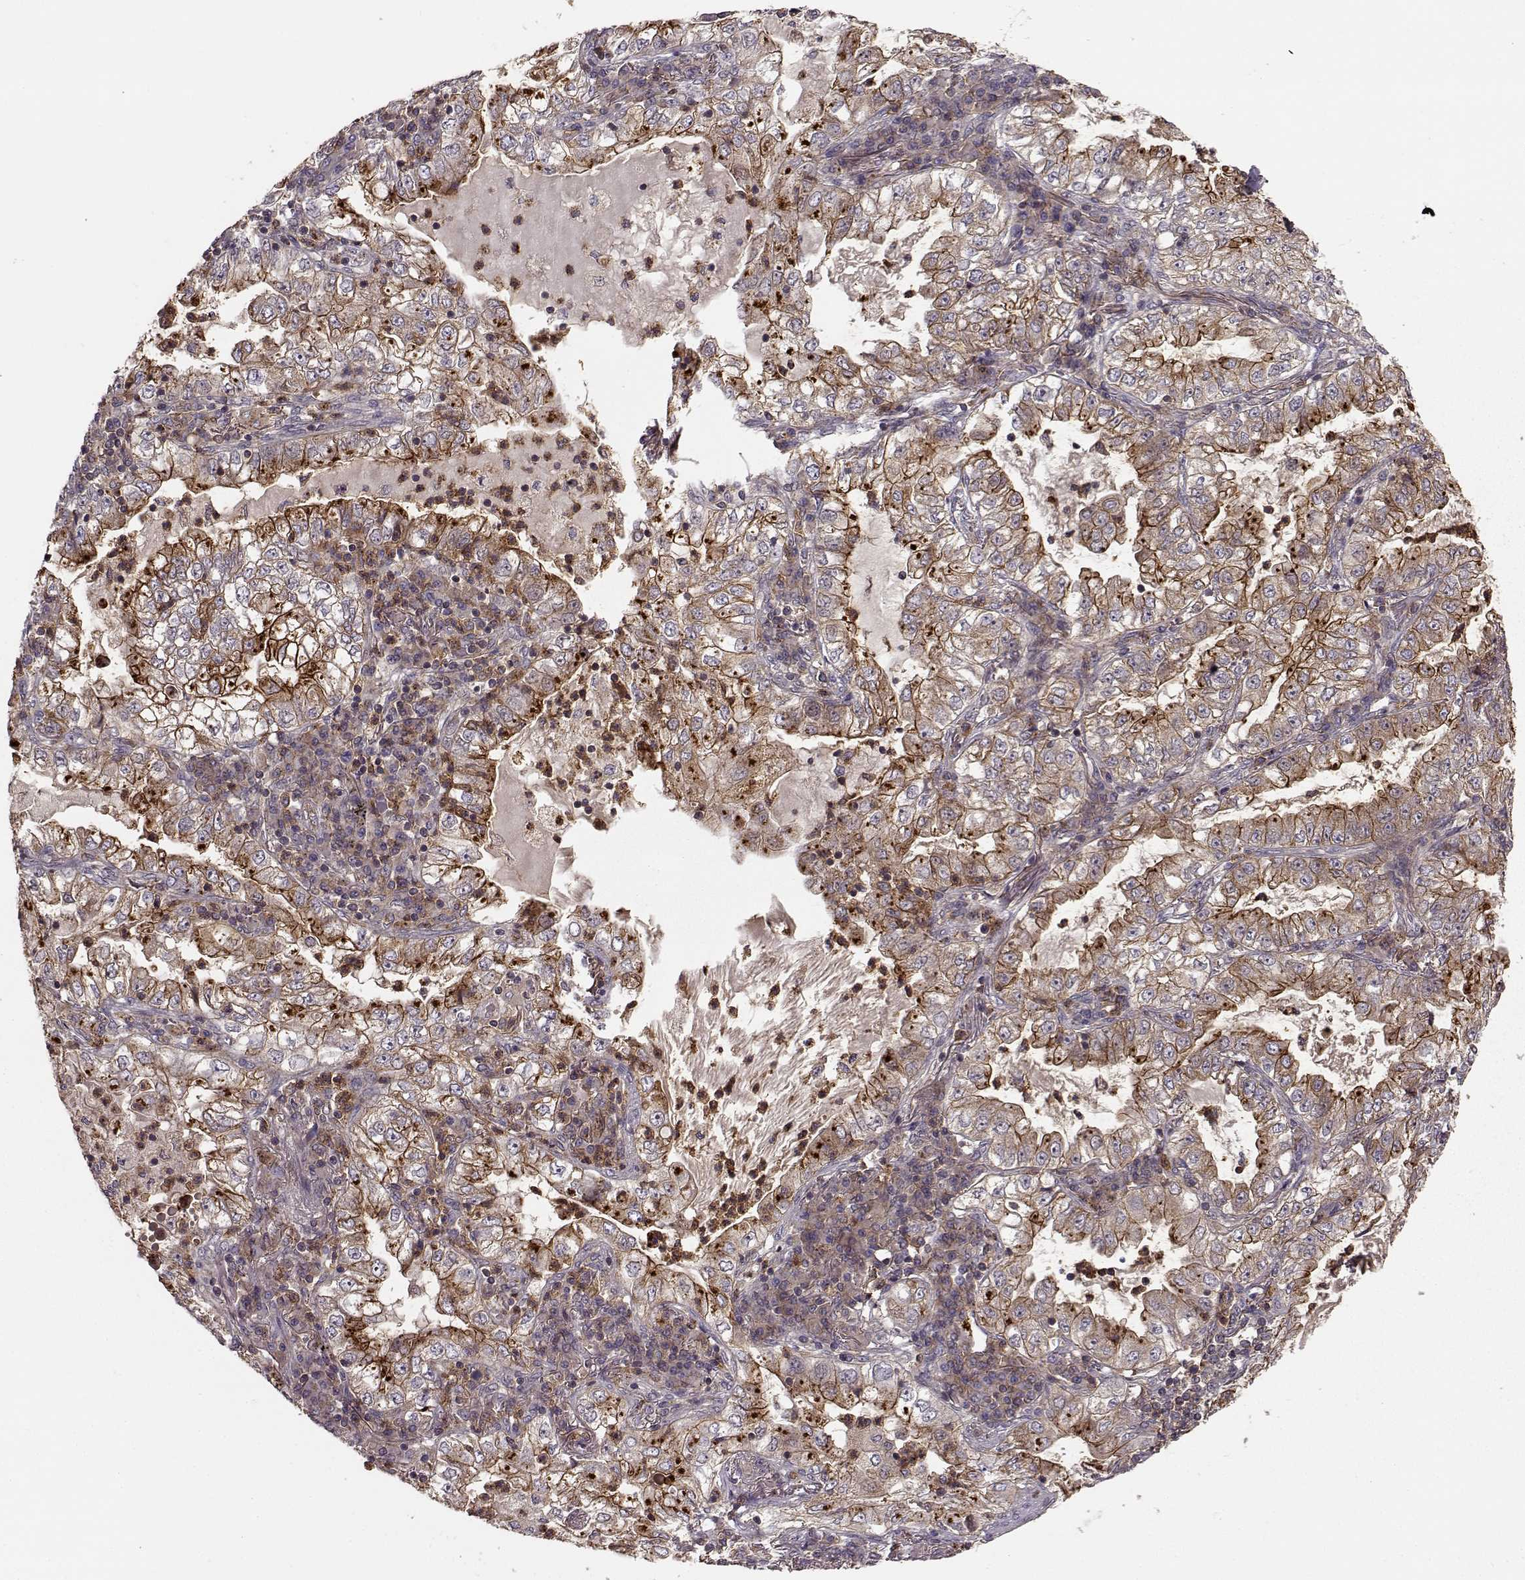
{"staining": {"intensity": "strong", "quantity": "<25%", "location": "cytoplasmic/membranous"}, "tissue": "lung cancer", "cell_type": "Tumor cells", "image_type": "cancer", "snomed": [{"axis": "morphology", "description": "Adenocarcinoma, NOS"}, {"axis": "topography", "description": "Lung"}], "caption": "Brown immunohistochemical staining in human lung cancer (adenocarcinoma) shows strong cytoplasmic/membranous staining in about <25% of tumor cells.", "gene": "IFRD2", "patient": {"sex": "female", "age": 73}}